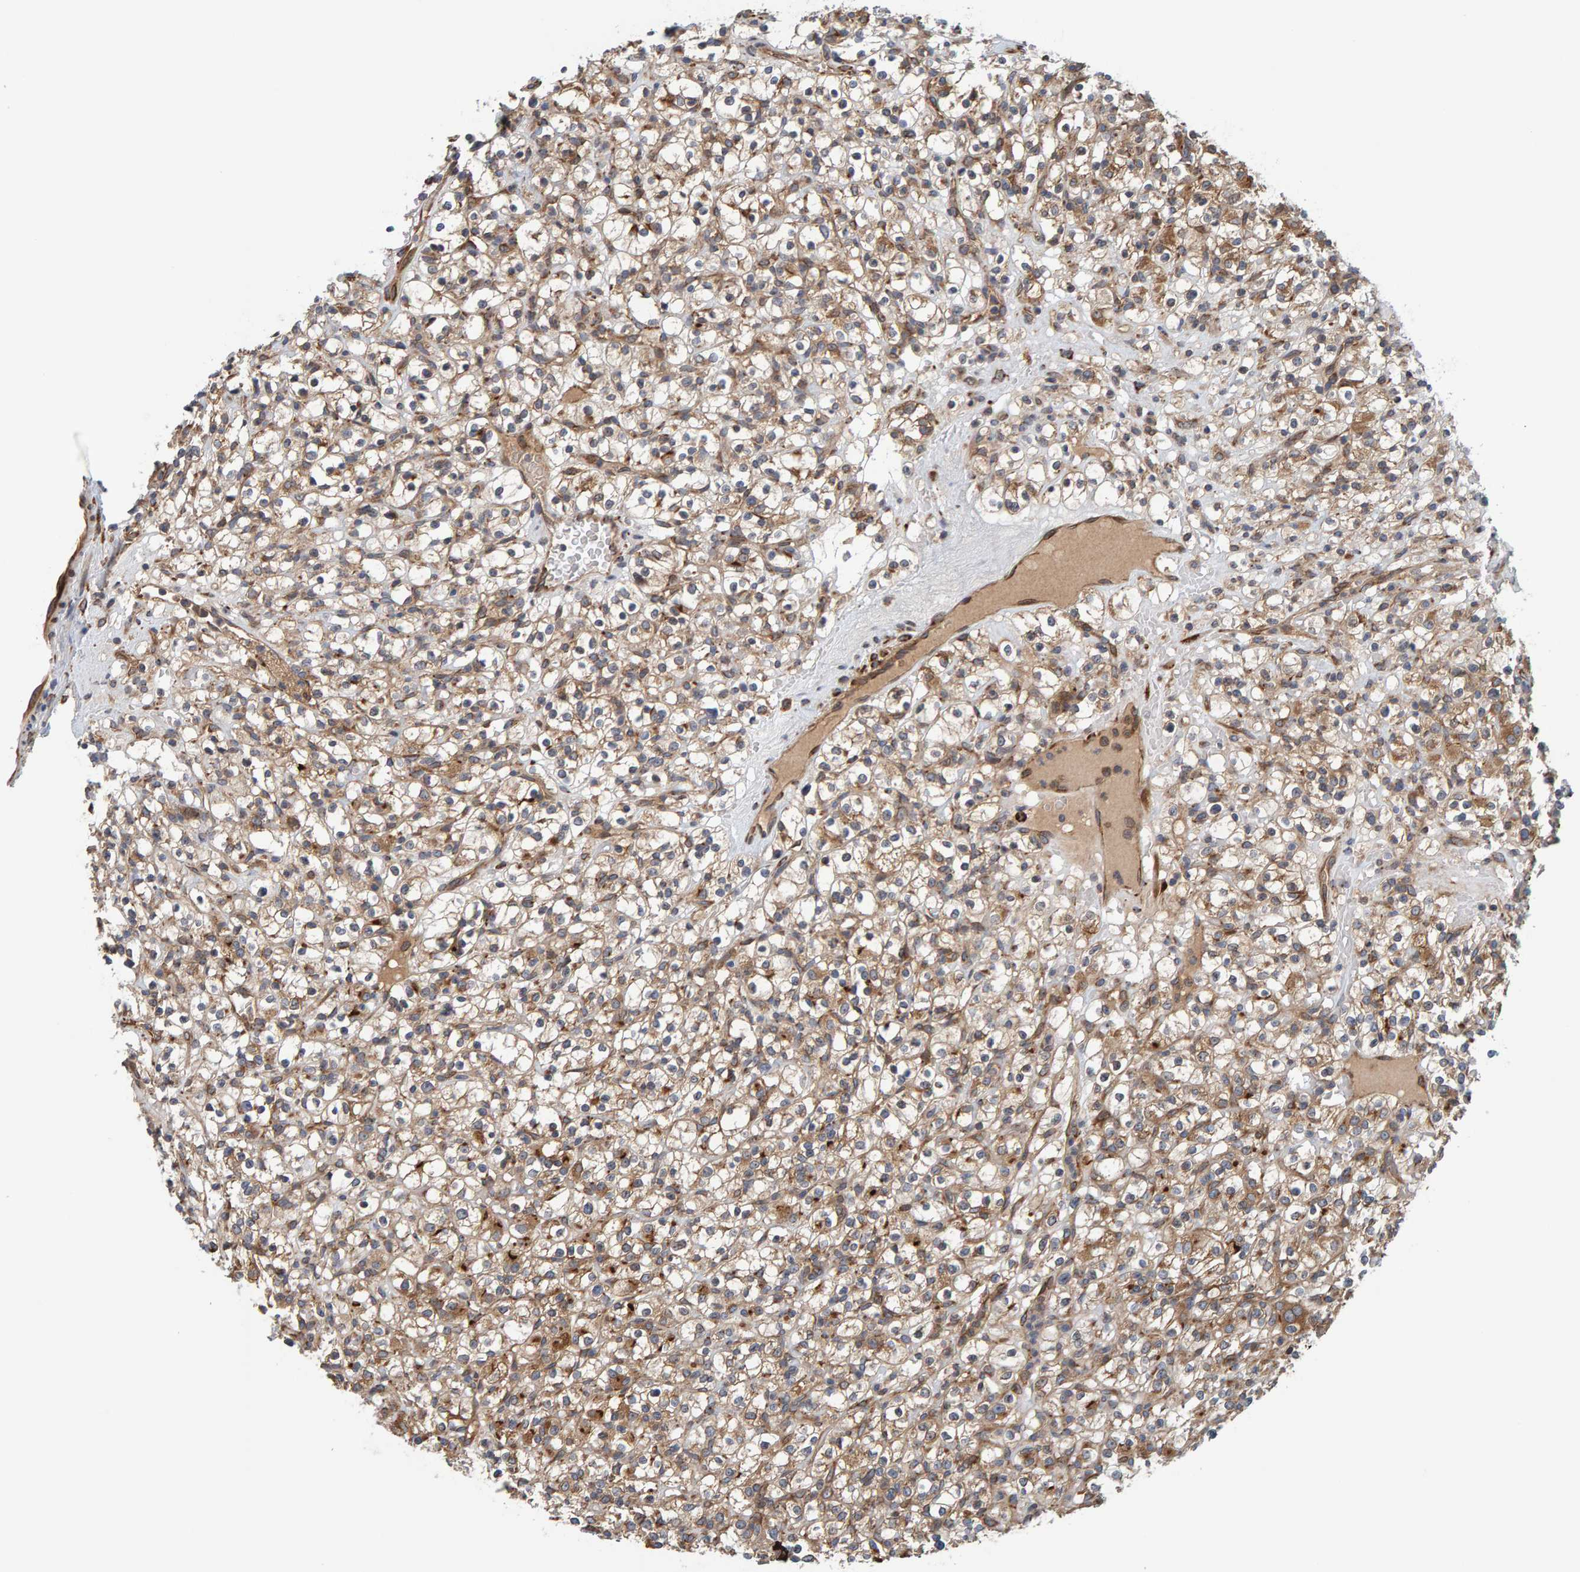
{"staining": {"intensity": "moderate", "quantity": ">75%", "location": "cytoplasmic/membranous"}, "tissue": "renal cancer", "cell_type": "Tumor cells", "image_type": "cancer", "snomed": [{"axis": "morphology", "description": "Normal tissue, NOS"}, {"axis": "morphology", "description": "Adenocarcinoma, NOS"}, {"axis": "topography", "description": "Kidney"}], "caption": "Protein expression analysis of human renal cancer reveals moderate cytoplasmic/membranous positivity in approximately >75% of tumor cells.", "gene": "BAIAP2", "patient": {"sex": "female", "age": 72}}